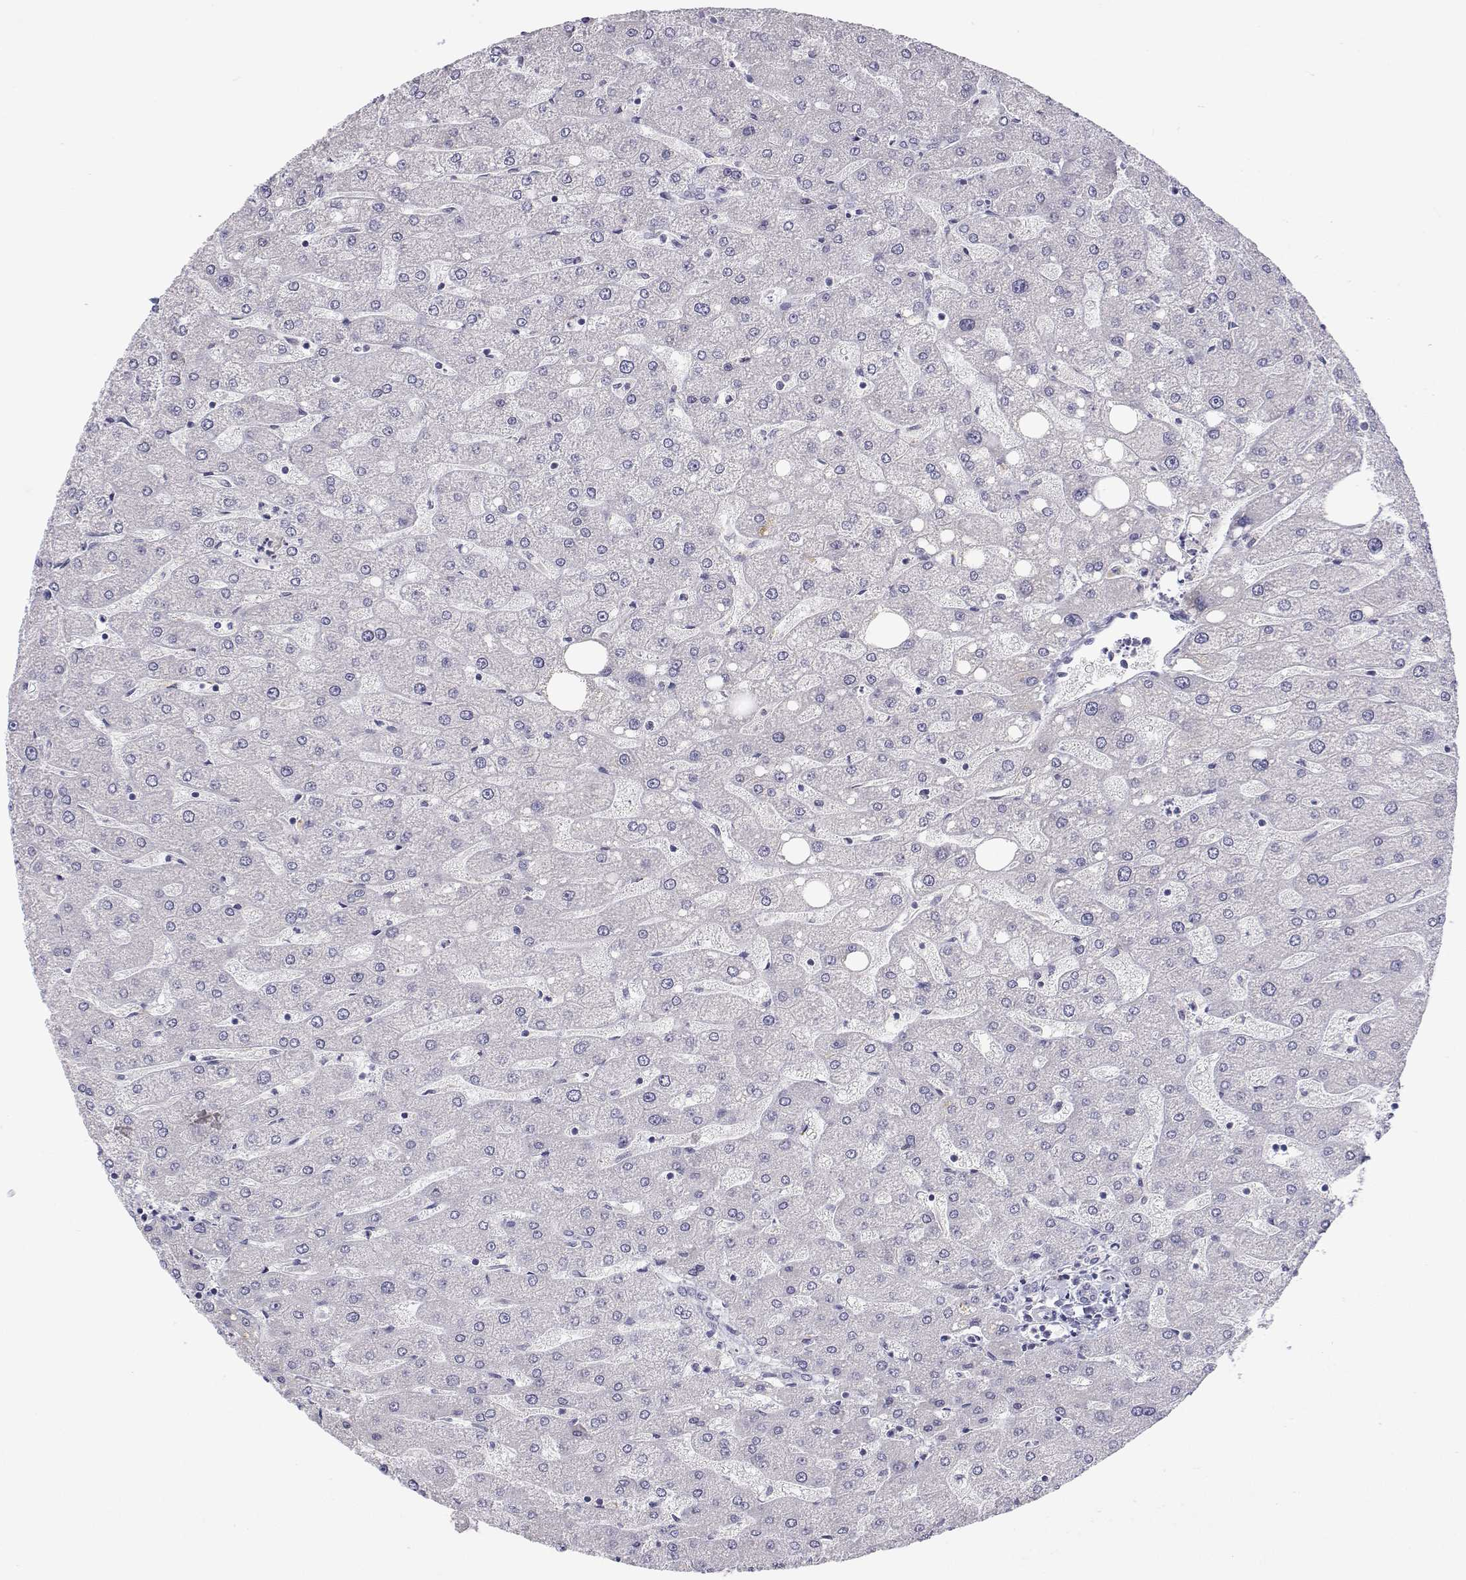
{"staining": {"intensity": "negative", "quantity": "none", "location": "none"}, "tissue": "liver", "cell_type": "Cholangiocytes", "image_type": "normal", "snomed": [{"axis": "morphology", "description": "Normal tissue, NOS"}, {"axis": "topography", "description": "Liver"}], "caption": "Immunohistochemical staining of unremarkable human liver displays no significant staining in cholangiocytes.", "gene": "ANKRD65", "patient": {"sex": "male", "age": 67}}